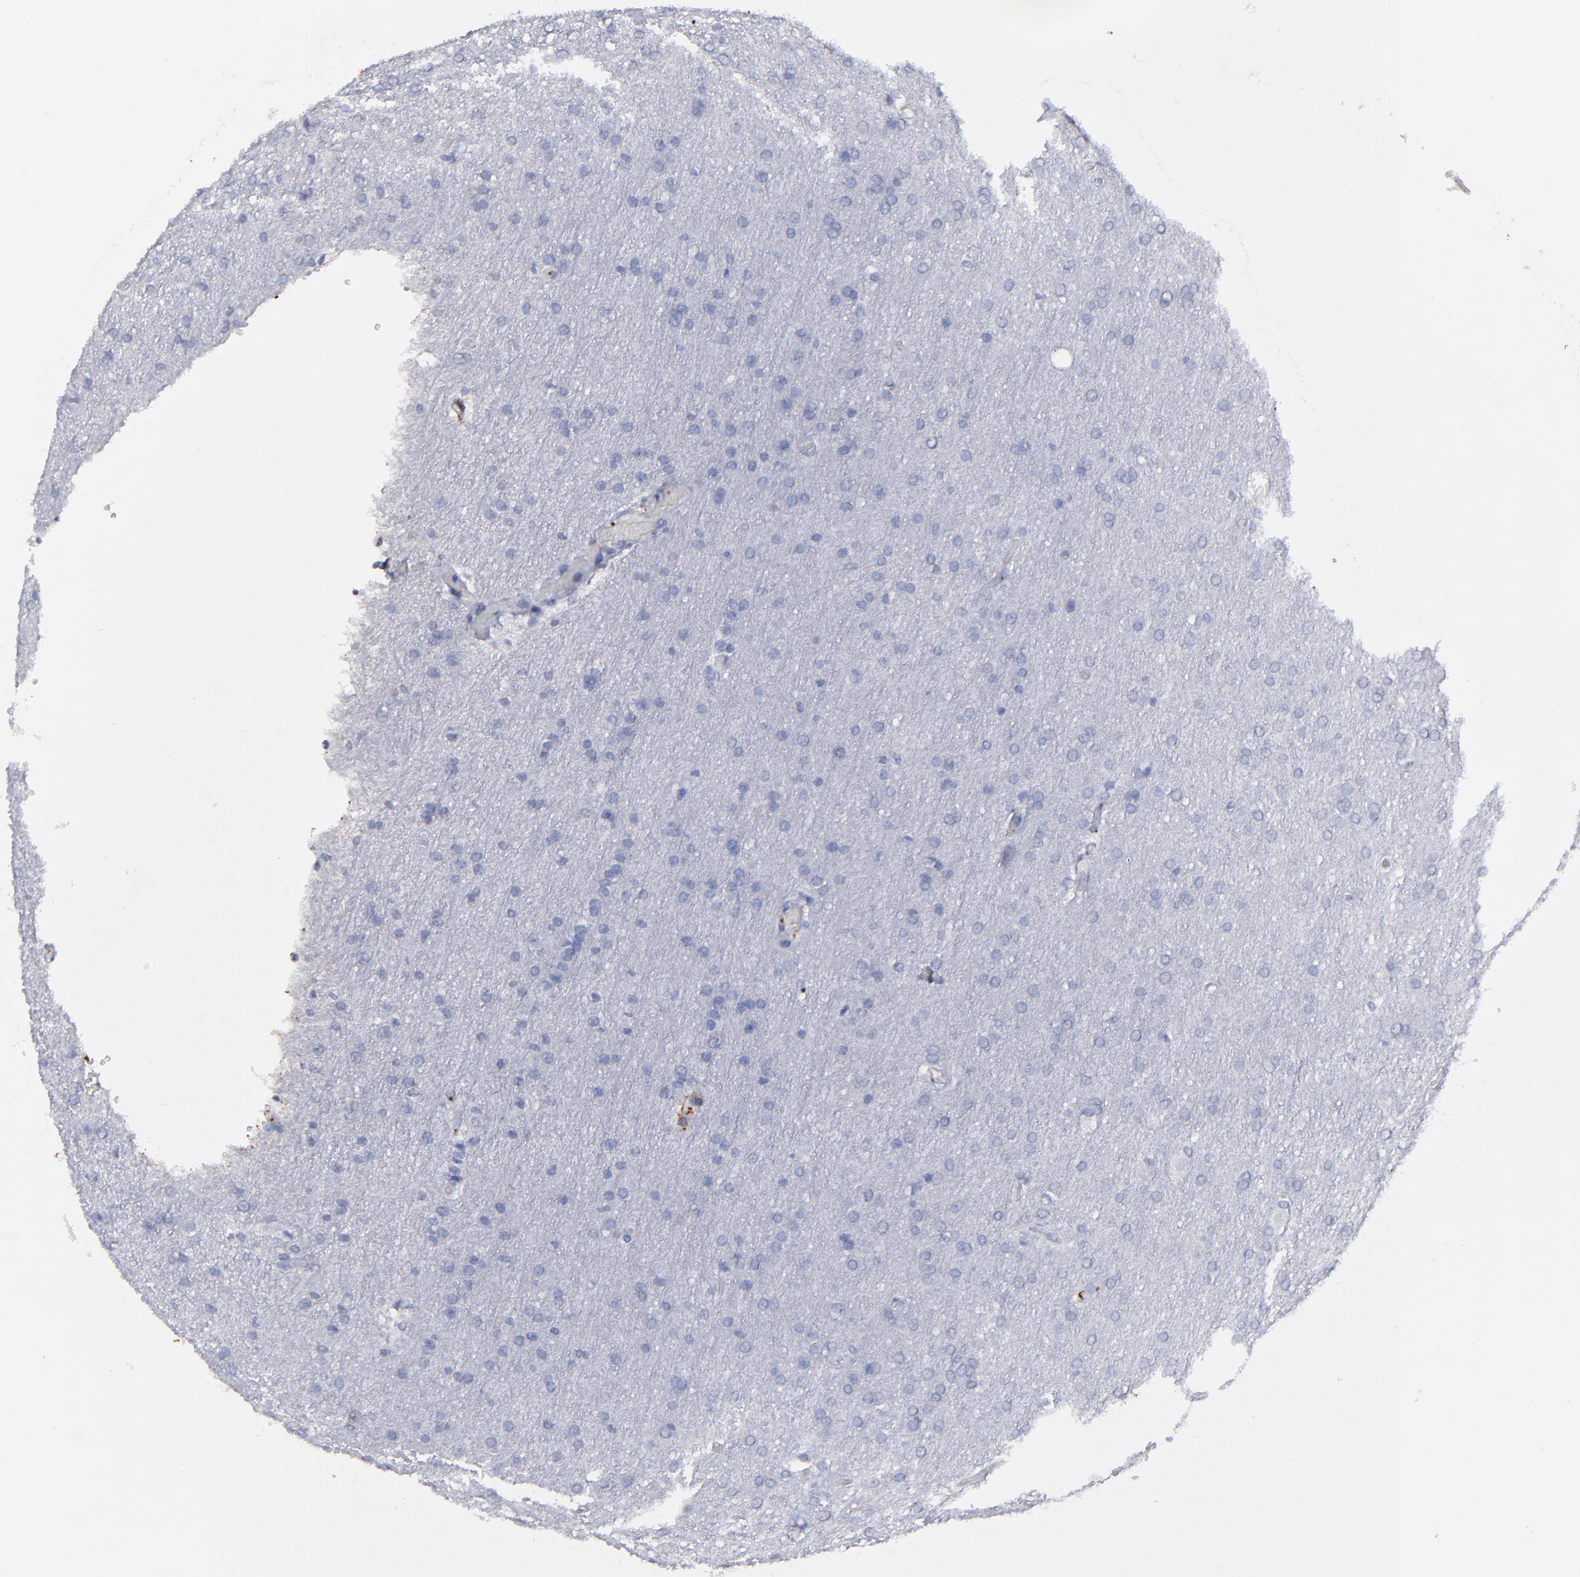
{"staining": {"intensity": "negative", "quantity": "none", "location": "none"}, "tissue": "glioma", "cell_type": "Tumor cells", "image_type": "cancer", "snomed": [{"axis": "morphology", "description": "Glioma, malignant, Low grade"}, {"axis": "topography", "description": "Brain"}], "caption": "High magnification brightfield microscopy of glioma stained with DAB (3,3'-diaminobenzidine) (brown) and counterstained with hematoxylin (blue): tumor cells show no significant expression.", "gene": "CD36", "patient": {"sex": "female", "age": 32}}